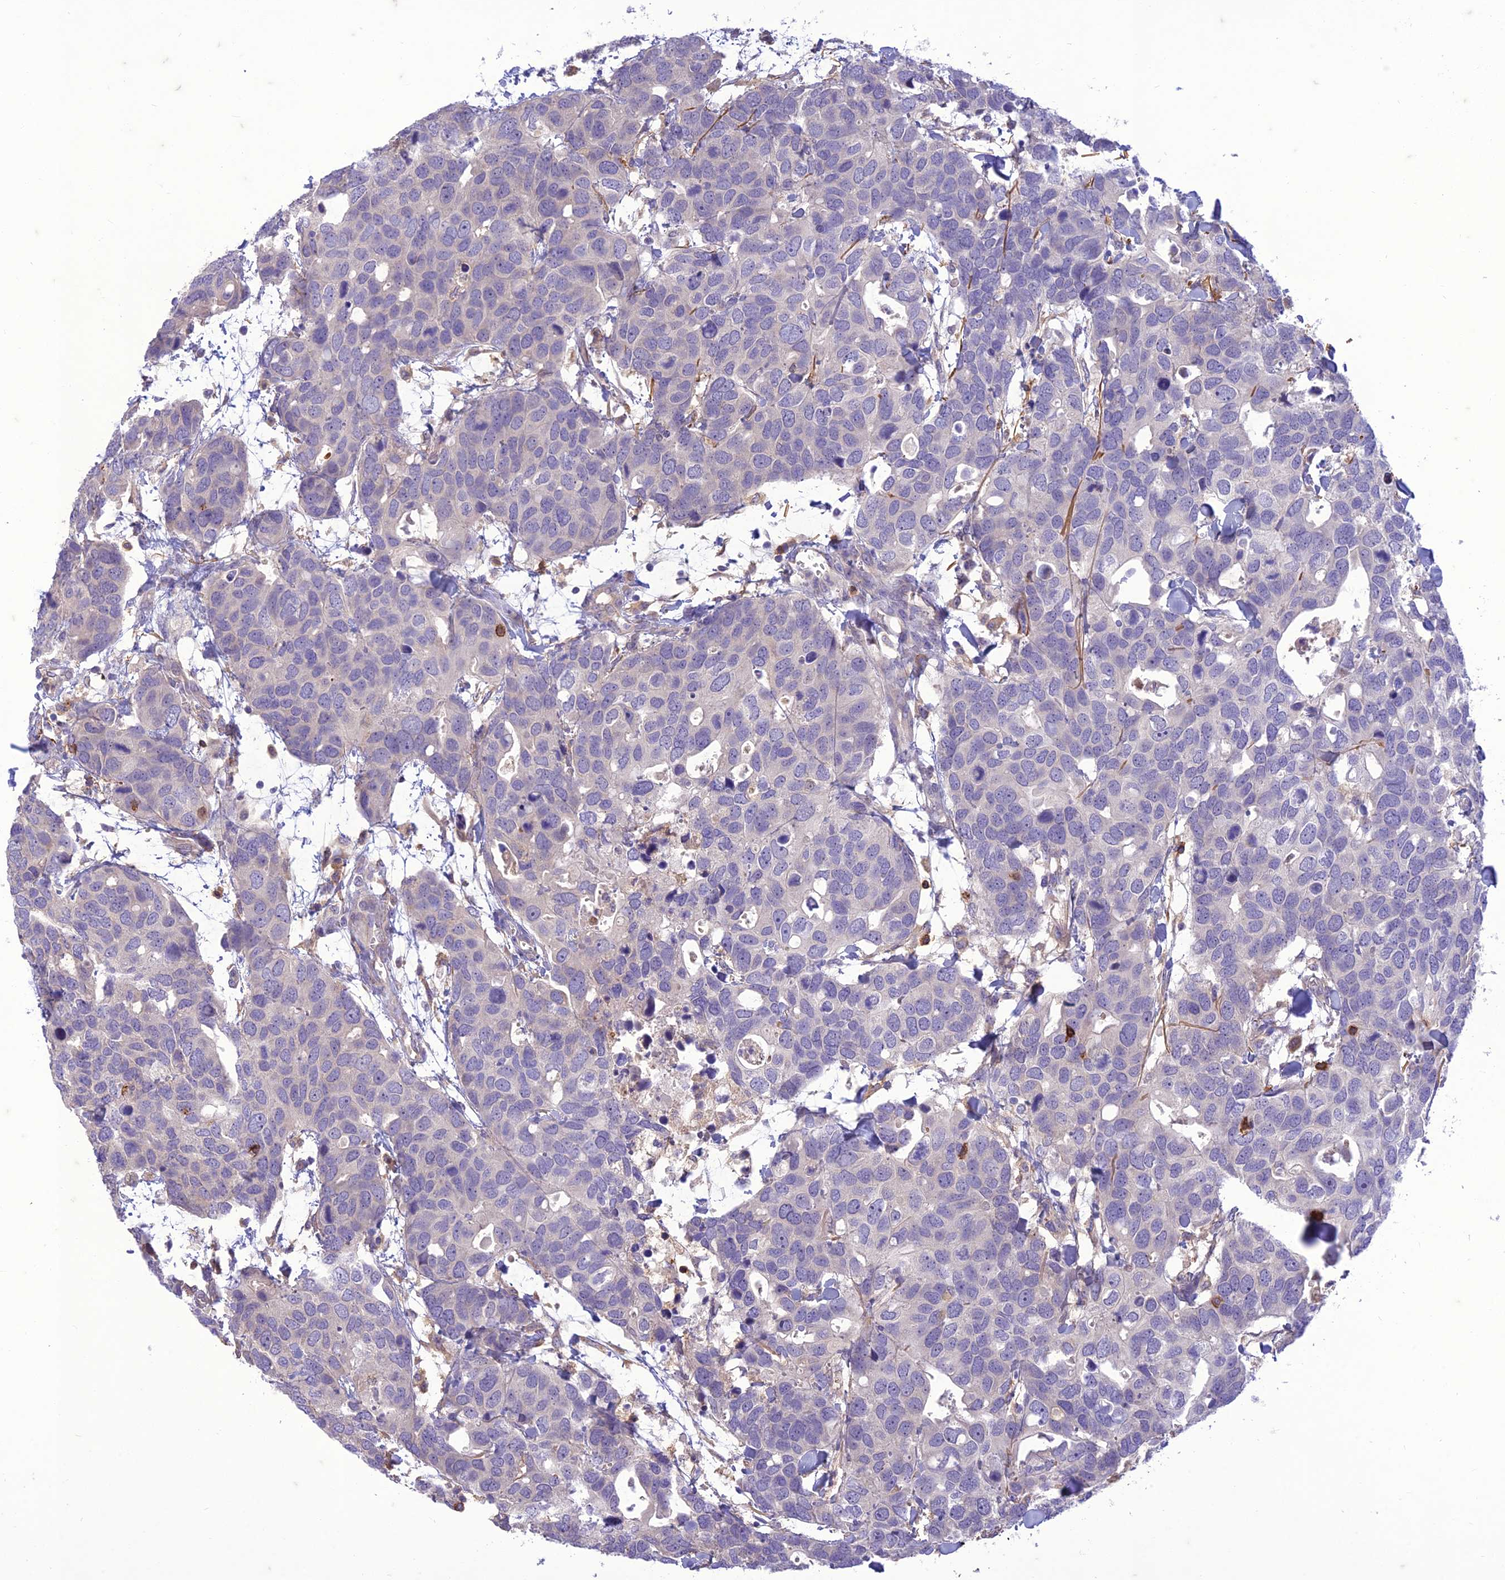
{"staining": {"intensity": "negative", "quantity": "none", "location": "none"}, "tissue": "breast cancer", "cell_type": "Tumor cells", "image_type": "cancer", "snomed": [{"axis": "morphology", "description": "Duct carcinoma"}, {"axis": "topography", "description": "Breast"}], "caption": "A high-resolution photomicrograph shows IHC staining of breast cancer (intraductal carcinoma), which demonstrates no significant positivity in tumor cells.", "gene": "ITGAE", "patient": {"sex": "female", "age": 83}}